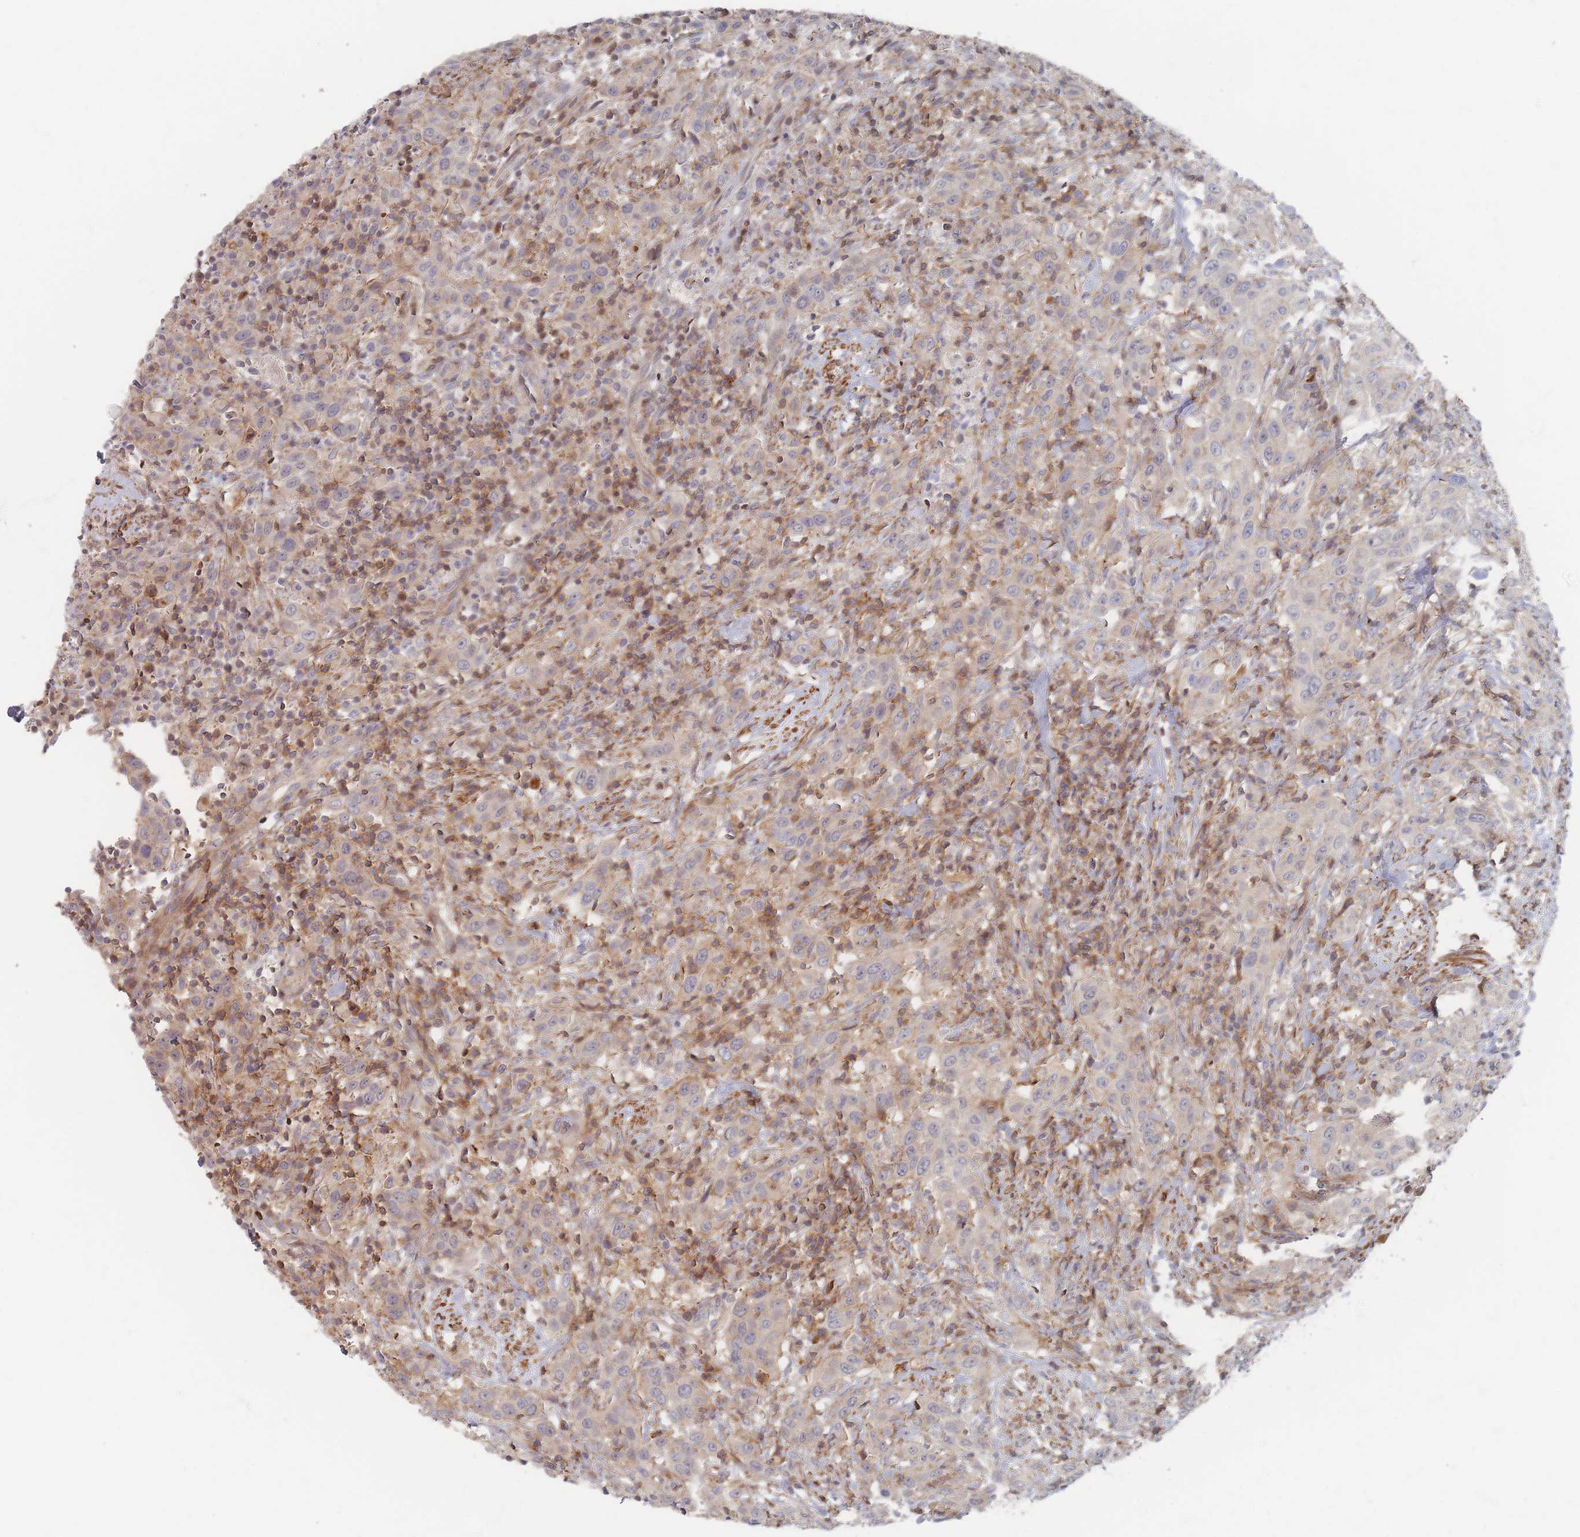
{"staining": {"intensity": "negative", "quantity": "none", "location": "none"}, "tissue": "urothelial cancer", "cell_type": "Tumor cells", "image_type": "cancer", "snomed": [{"axis": "morphology", "description": "Urothelial carcinoma, High grade"}, {"axis": "topography", "description": "Urinary bladder"}], "caption": "Photomicrograph shows no protein positivity in tumor cells of urothelial cancer tissue.", "gene": "ZNF852", "patient": {"sex": "male", "age": 61}}